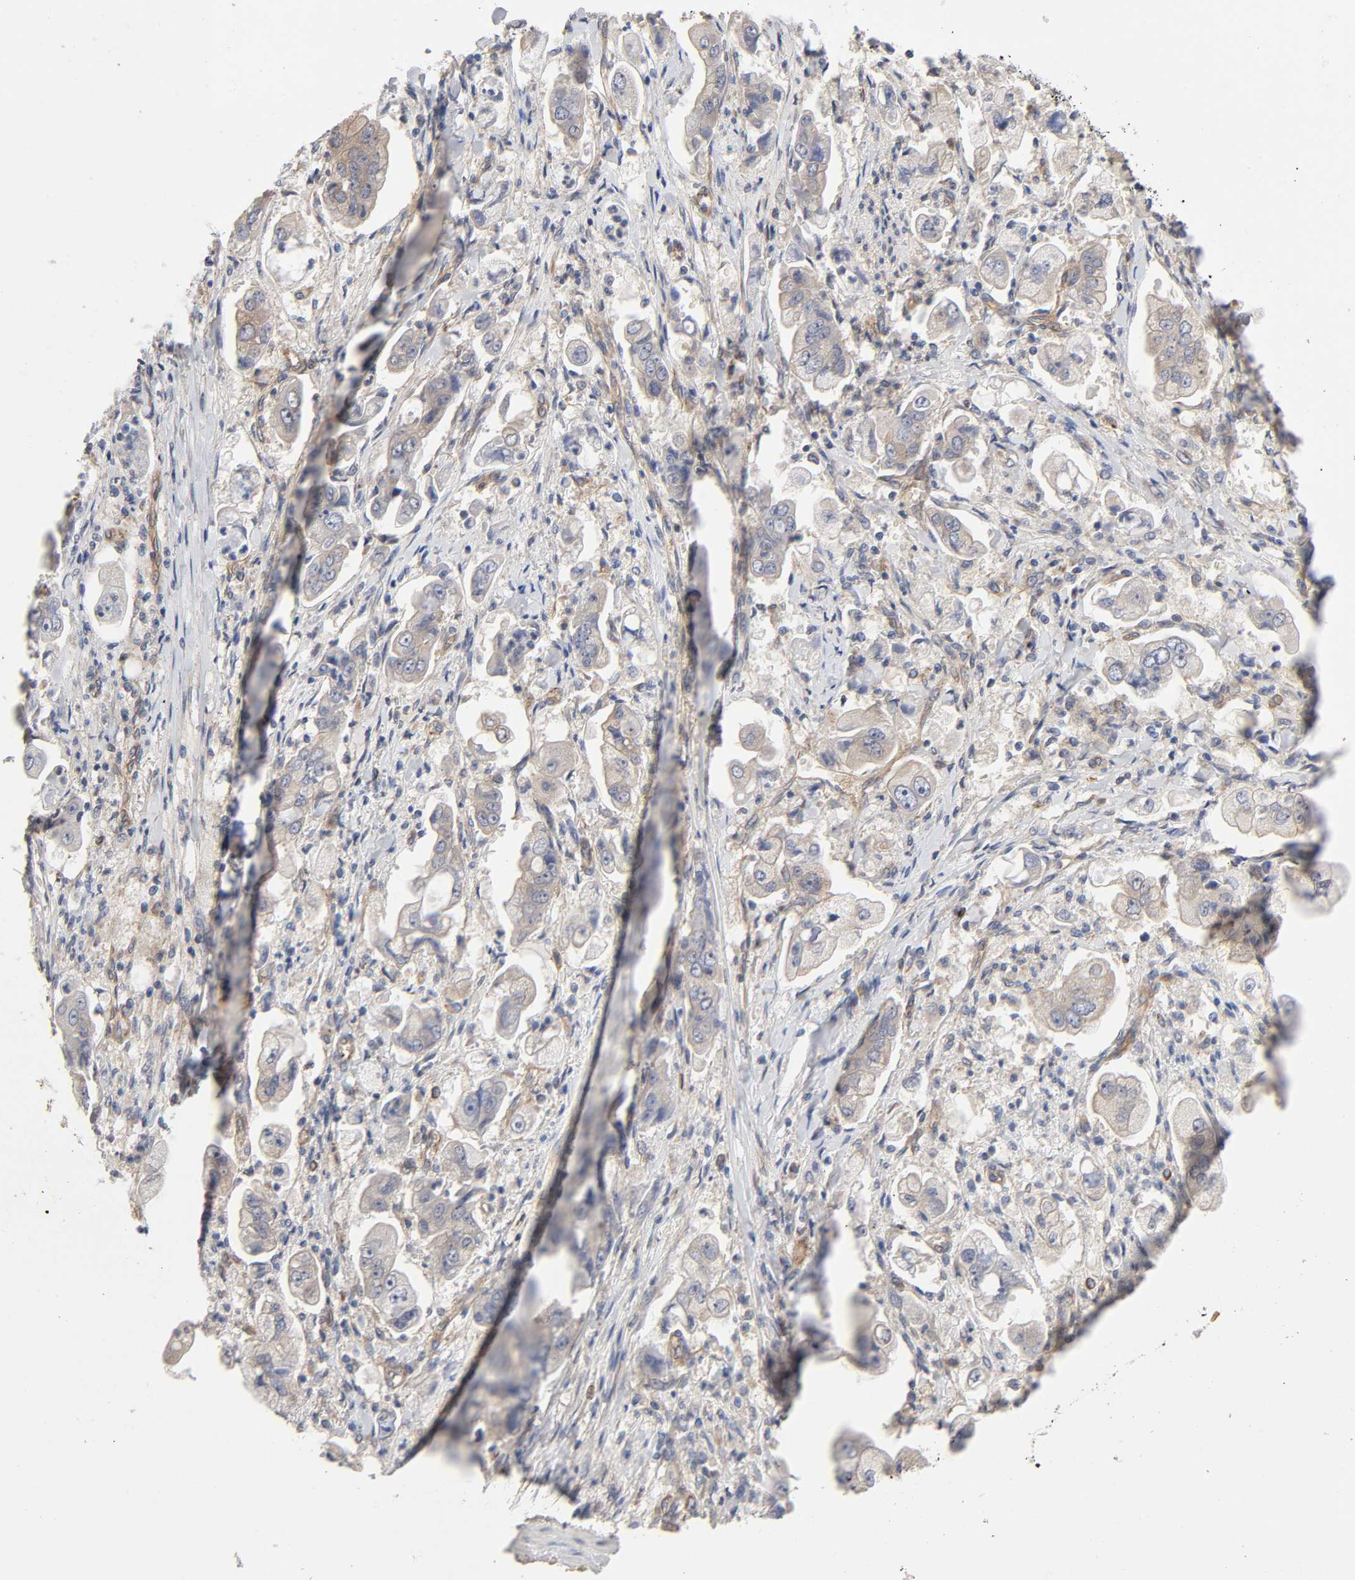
{"staining": {"intensity": "negative", "quantity": "none", "location": "none"}, "tissue": "stomach cancer", "cell_type": "Tumor cells", "image_type": "cancer", "snomed": [{"axis": "morphology", "description": "Adenocarcinoma, NOS"}, {"axis": "topography", "description": "Stomach"}], "caption": "The photomicrograph shows no significant staining in tumor cells of stomach cancer.", "gene": "RAB13", "patient": {"sex": "male", "age": 62}}